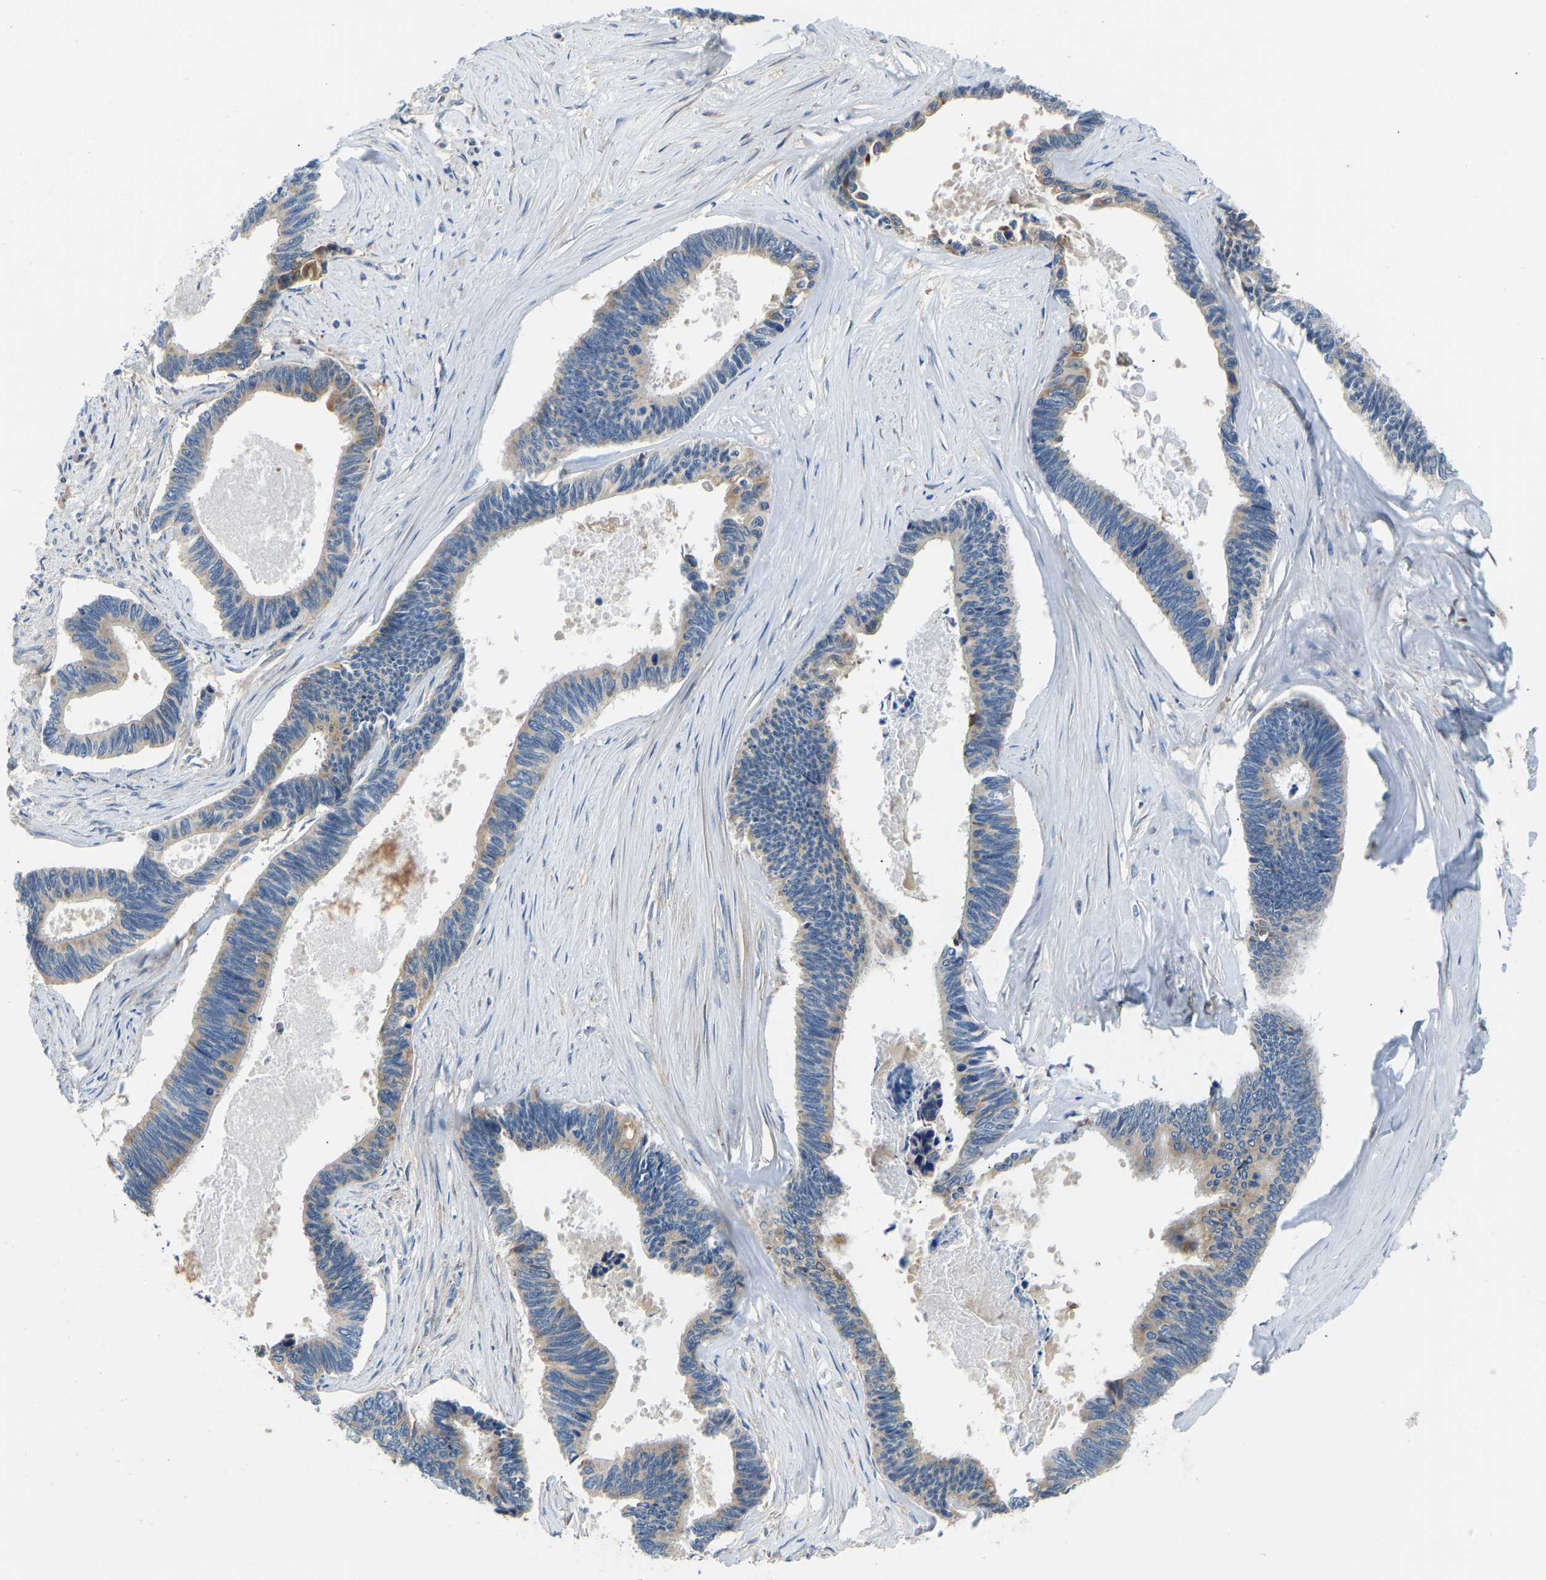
{"staining": {"intensity": "weak", "quantity": "25%-75%", "location": "cytoplasmic/membranous"}, "tissue": "pancreatic cancer", "cell_type": "Tumor cells", "image_type": "cancer", "snomed": [{"axis": "morphology", "description": "Adenocarcinoma, NOS"}, {"axis": "topography", "description": "Pancreas"}], "caption": "Immunohistochemistry (IHC) (DAB (3,3'-diaminobenzidine)) staining of human pancreatic adenocarcinoma reveals weak cytoplasmic/membranous protein expression in approximately 25%-75% of tumor cells. The staining is performed using DAB (3,3'-diaminobenzidine) brown chromogen to label protein expression. The nuclei are counter-stained blue using hematoxylin.", "gene": "RBP1", "patient": {"sex": "female", "age": 70}}